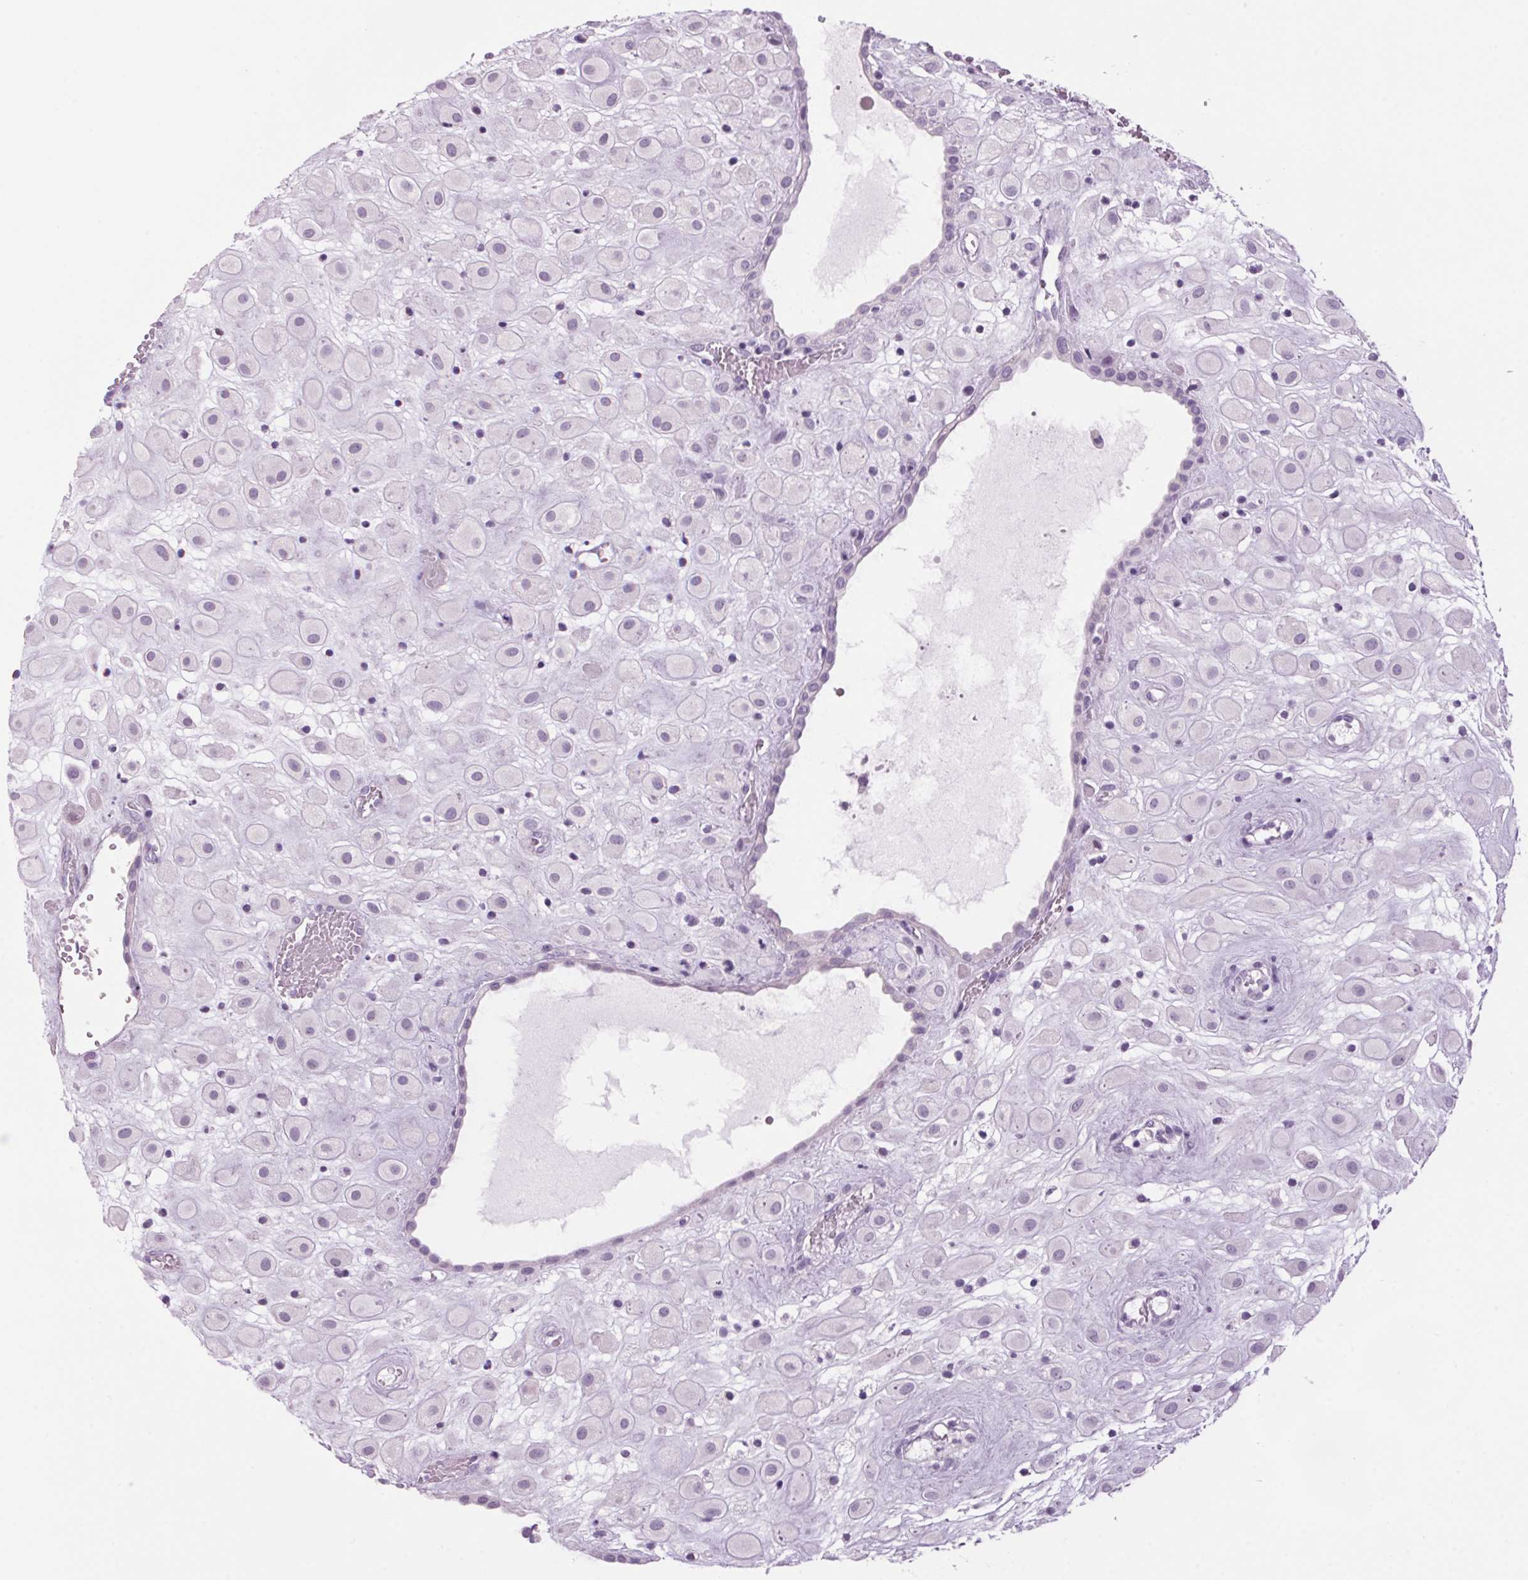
{"staining": {"intensity": "negative", "quantity": "none", "location": "none"}, "tissue": "placenta", "cell_type": "Decidual cells", "image_type": "normal", "snomed": [{"axis": "morphology", "description": "Normal tissue, NOS"}, {"axis": "topography", "description": "Placenta"}], "caption": "High power microscopy image of an IHC micrograph of benign placenta, revealing no significant positivity in decidual cells.", "gene": "PPP1R1A", "patient": {"sex": "female", "age": 24}}